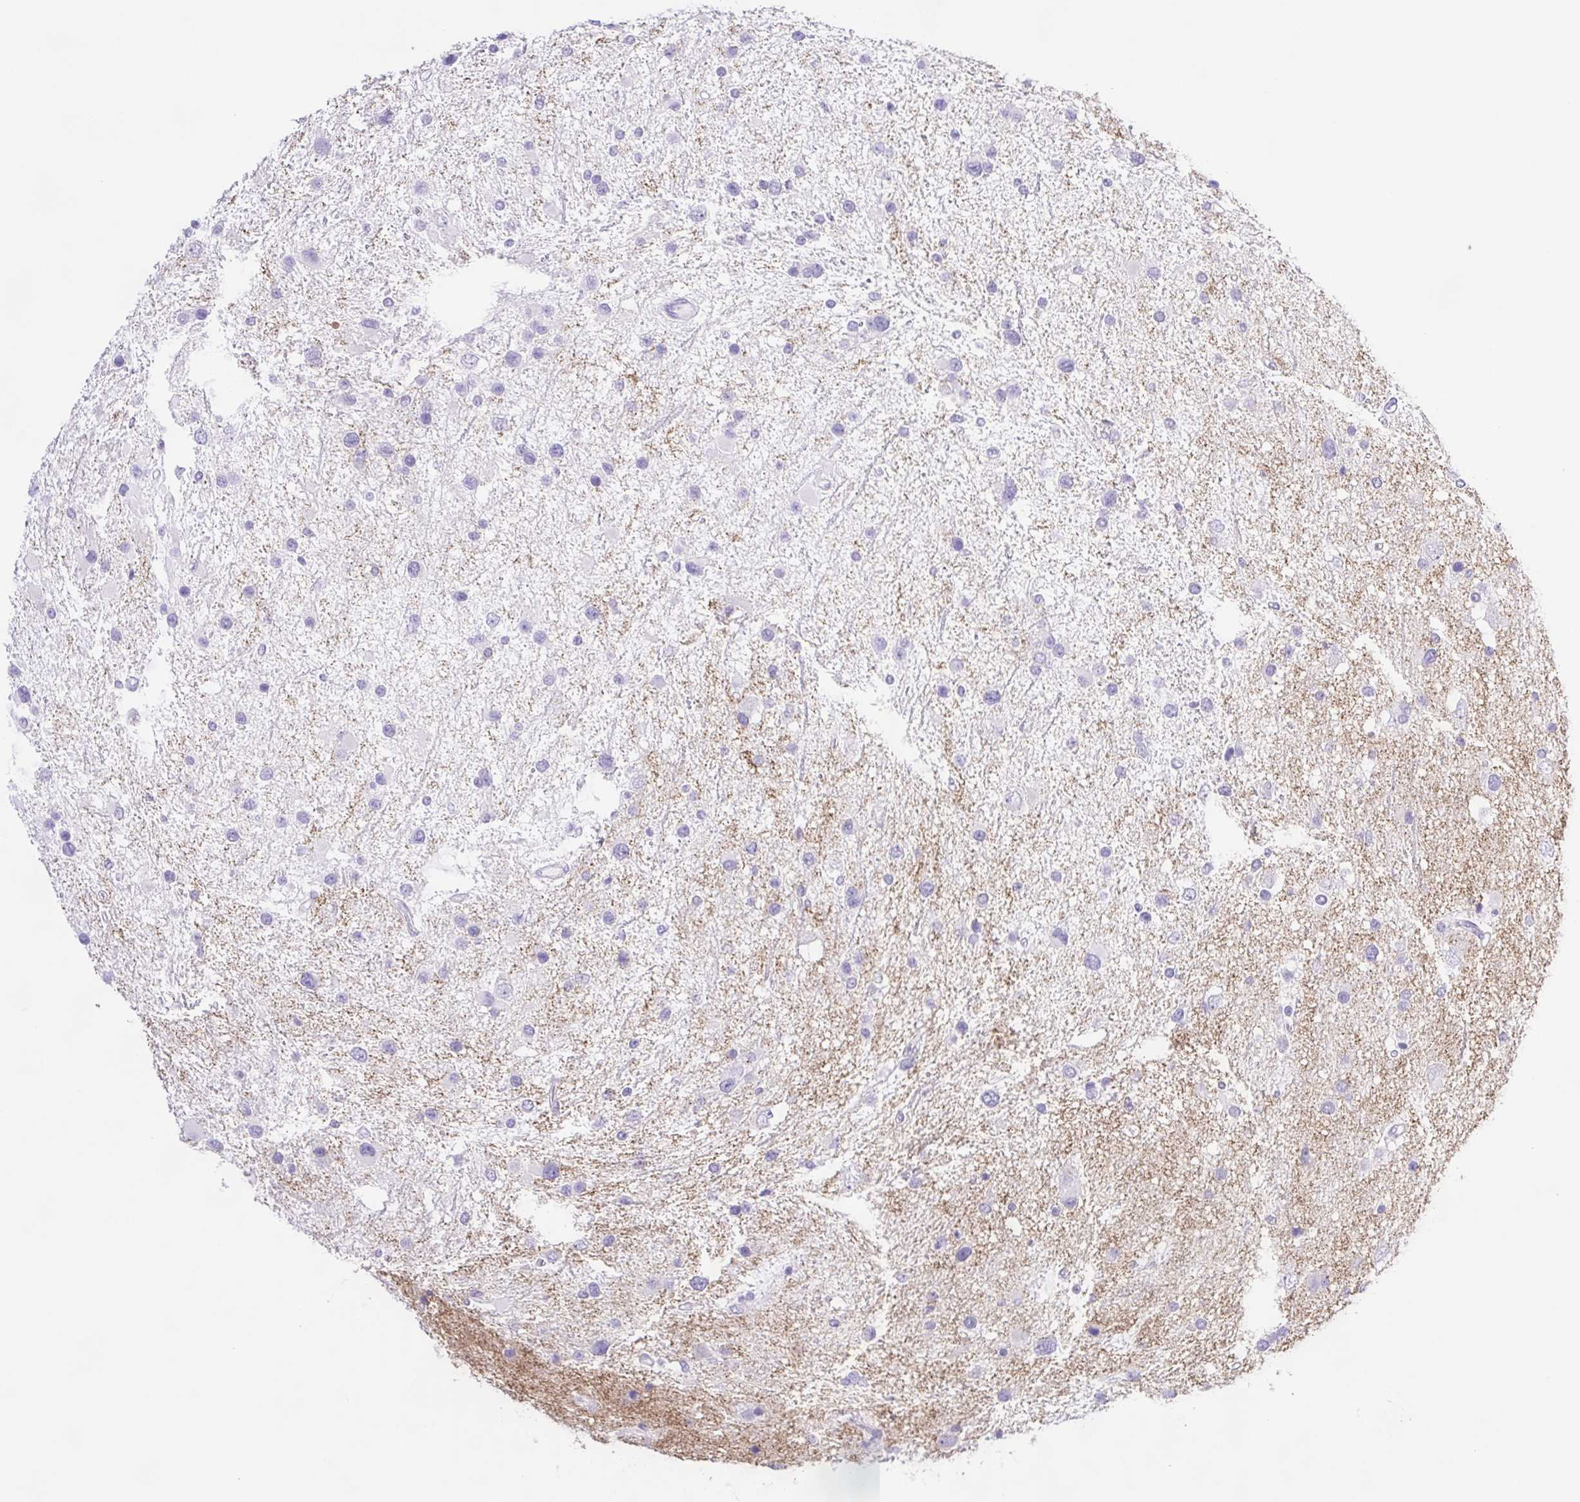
{"staining": {"intensity": "negative", "quantity": "none", "location": "none"}, "tissue": "glioma", "cell_type": "Tumor cells", "image_type": "cancer", "snomed": [{"axis": "morphology", "description": "Glioma, malignant, Low grade"}, {"axis": "topography", "description": "Brain"}], "caption": "IHC image of neoplastic tissue: human glioma stained with DAB shows no significant protein positivity in tumor cells.", "gene": "SYNPR", "patient": {"sex": "female", "age": 32}}